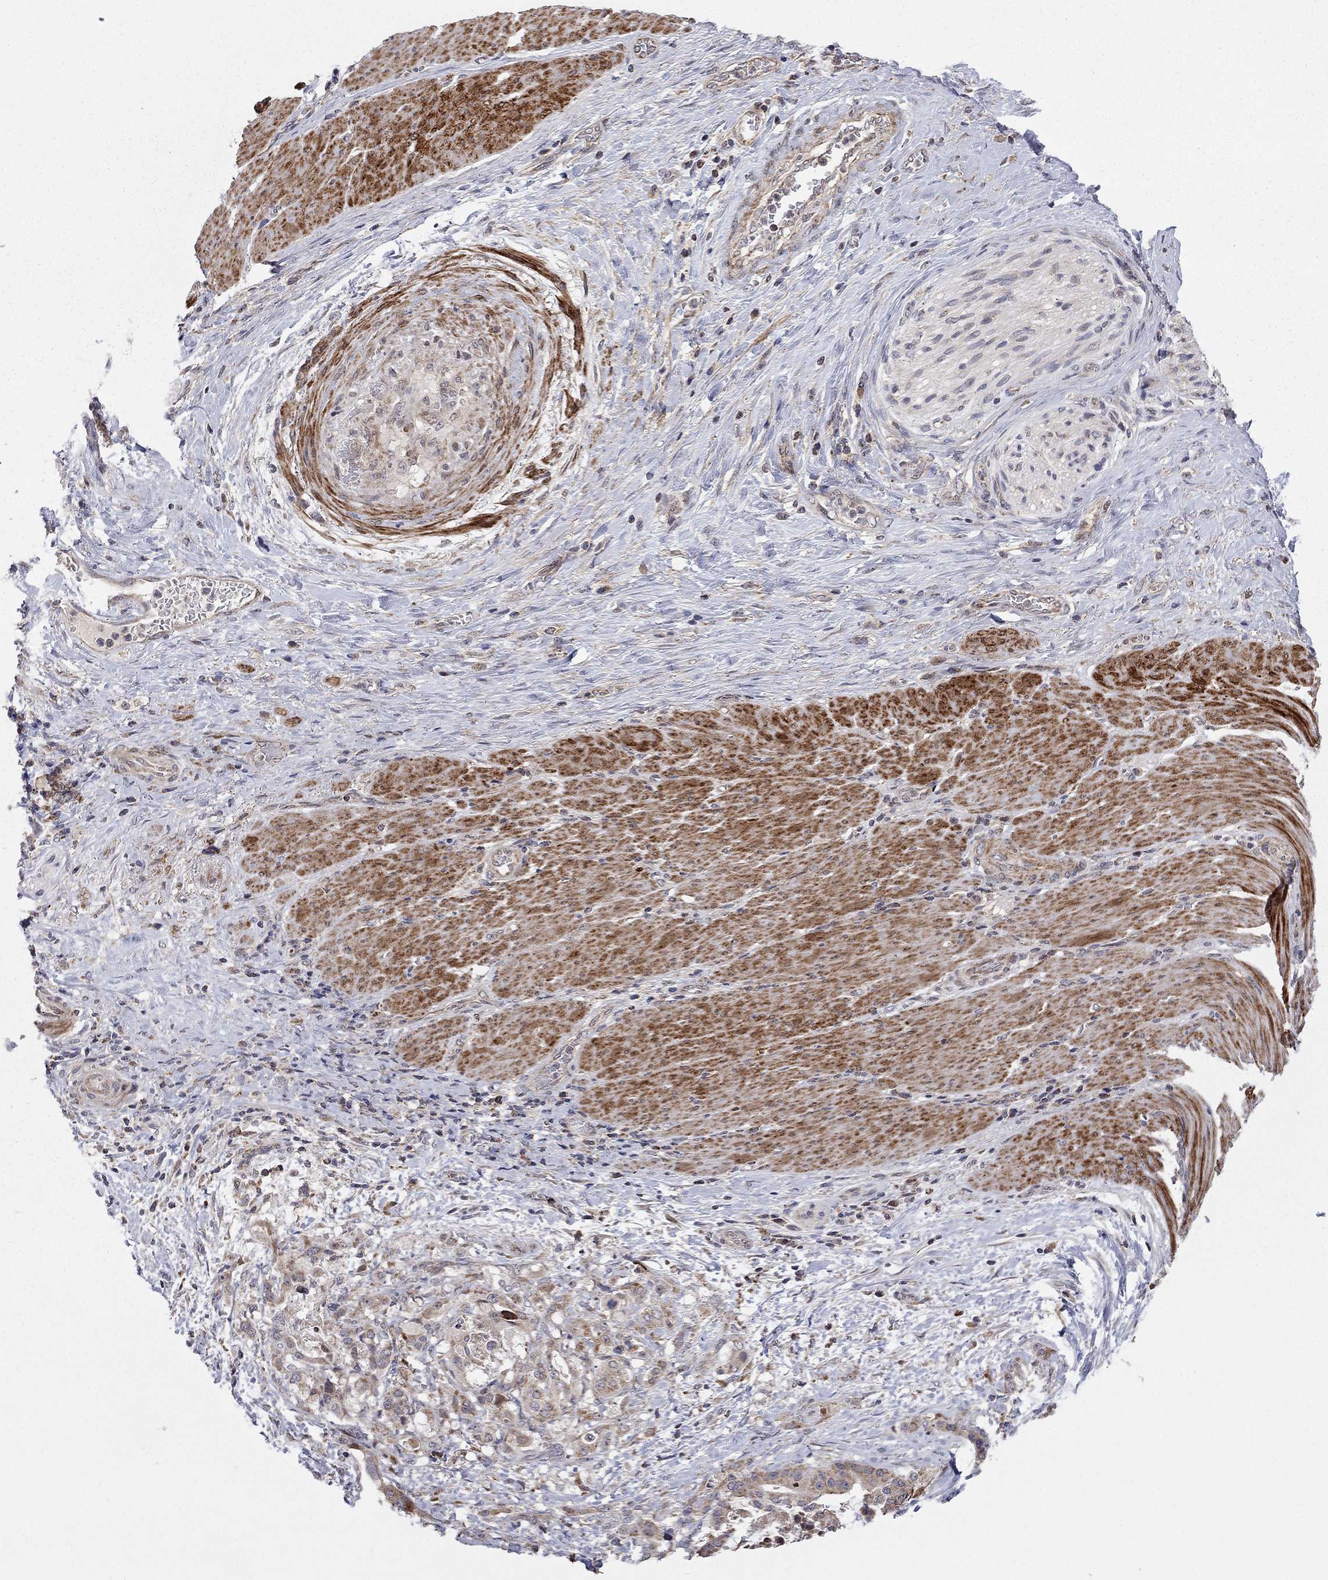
{"staining": {"intensity": "strong", "quantity": "<25%", "location": "cytoplasmic/membranous"}, "tissue": "stomach cancer", "cell_type": "Tumor cells", "image_type": "cancer", "snomed": [{"axis": "morphology", "description": "Adenocarcinoma, NOS"}, {"axis": "topography", "description": "Stomach"}], "caption": "The photomicrograph shows staining of stomach adenocarcinoma, revealing strong cytoplasmic/membranous protein positivity (brown color) within tumor cells.", "gene": "IDS", "patient": {"sex": "male", "age": 48}}